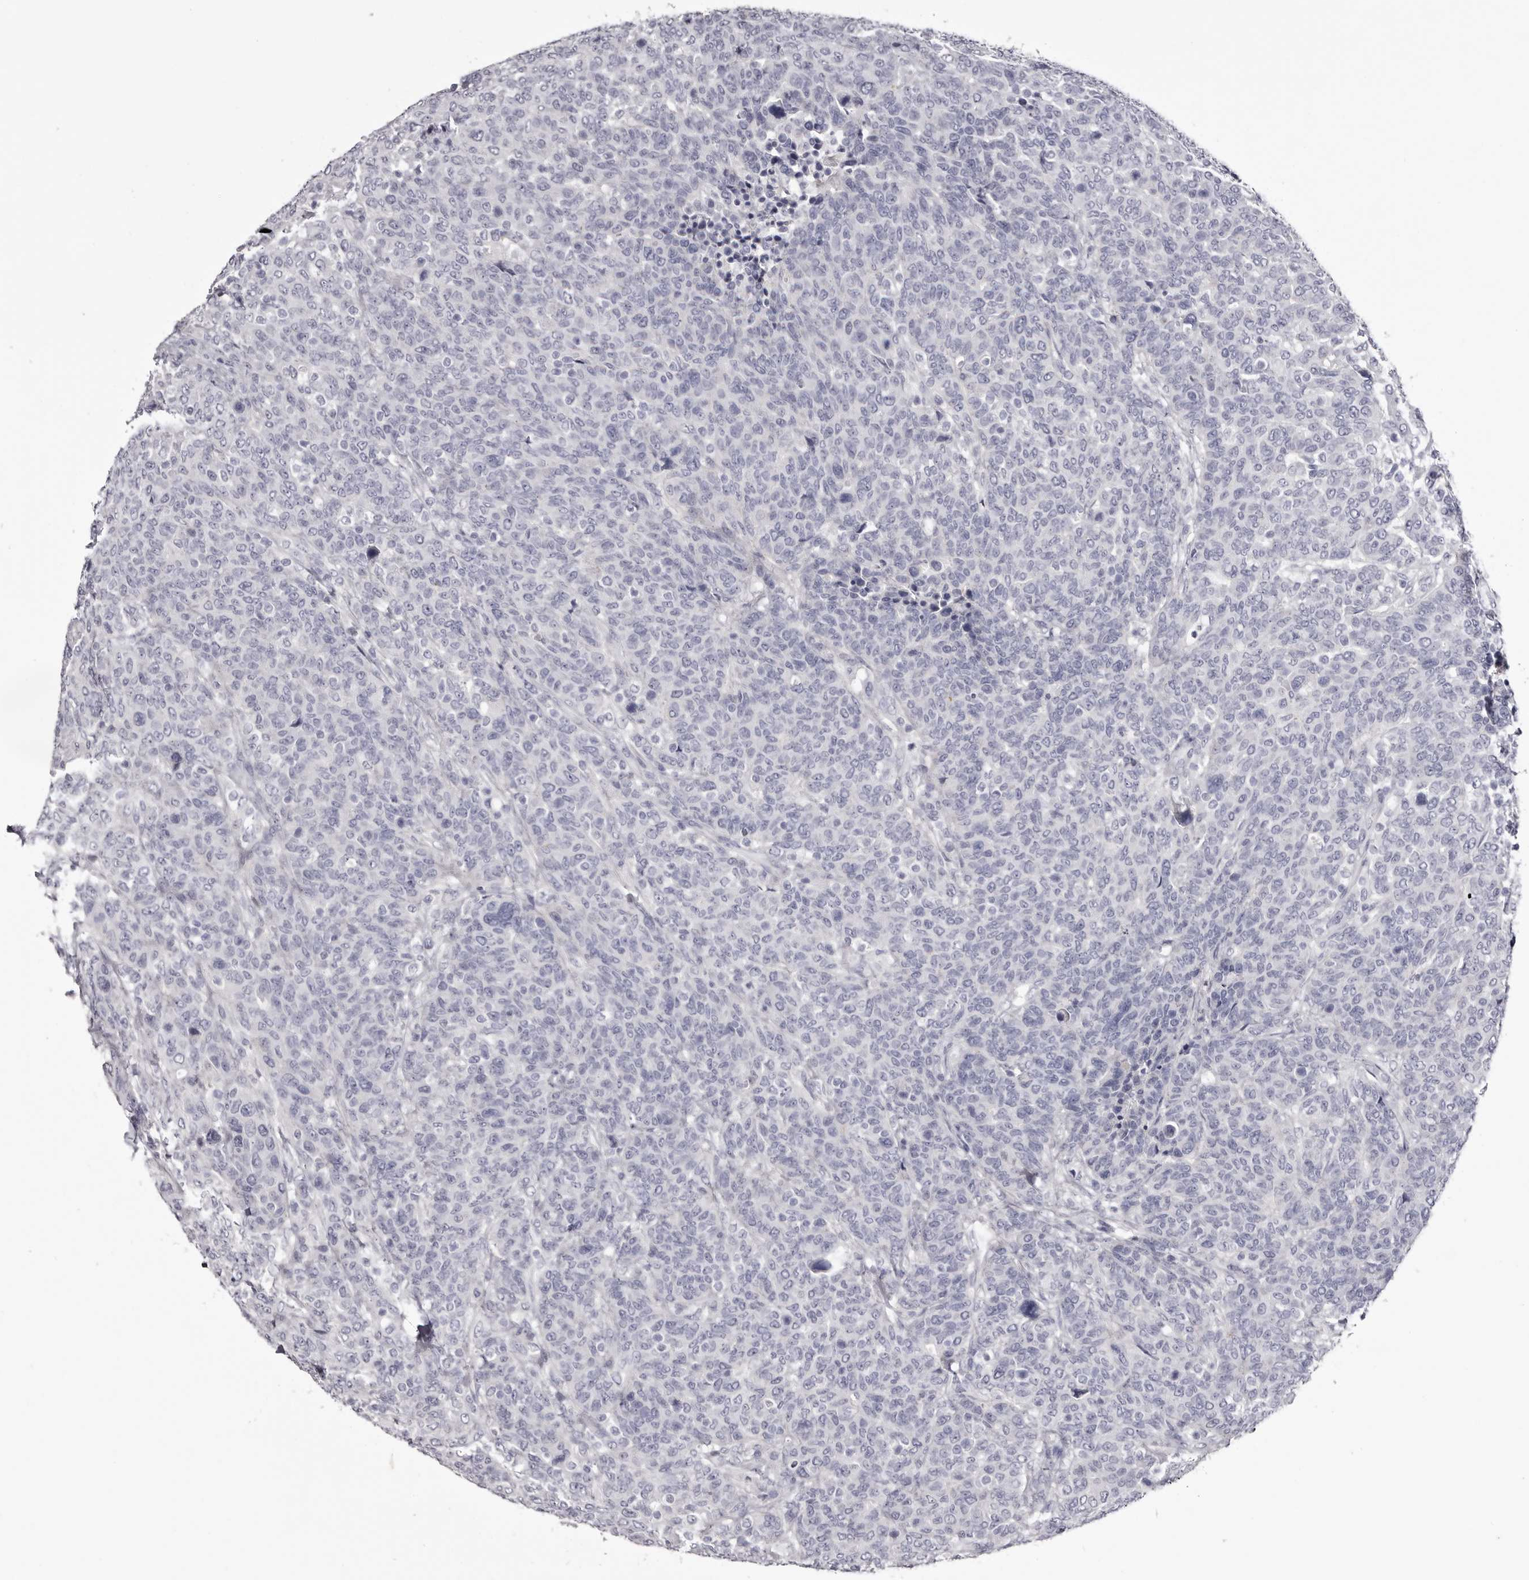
{"staining": {"intensity": "negative", "quantity": "none", "location": "none"}, "tissue": "breast cancer", "cell_type": "Tumor cells", "image_type": "cancer", "snomed": [{"axis": "morphology", "description": "Duct carcinoma"}, {"axis": "topography", "description": "Breast"}], "caption": "High power microscopy micrograph of an immunohistochemistry image of breast infiltrating ductal carcinoma, revealing no significant expression in tumor cells. (DAB (3,3'-diaminobenzidine) immunohistochemistry (IHC), high magnification).", "gene": "CA6", "patient": {"sex": "female", "age": 37}}